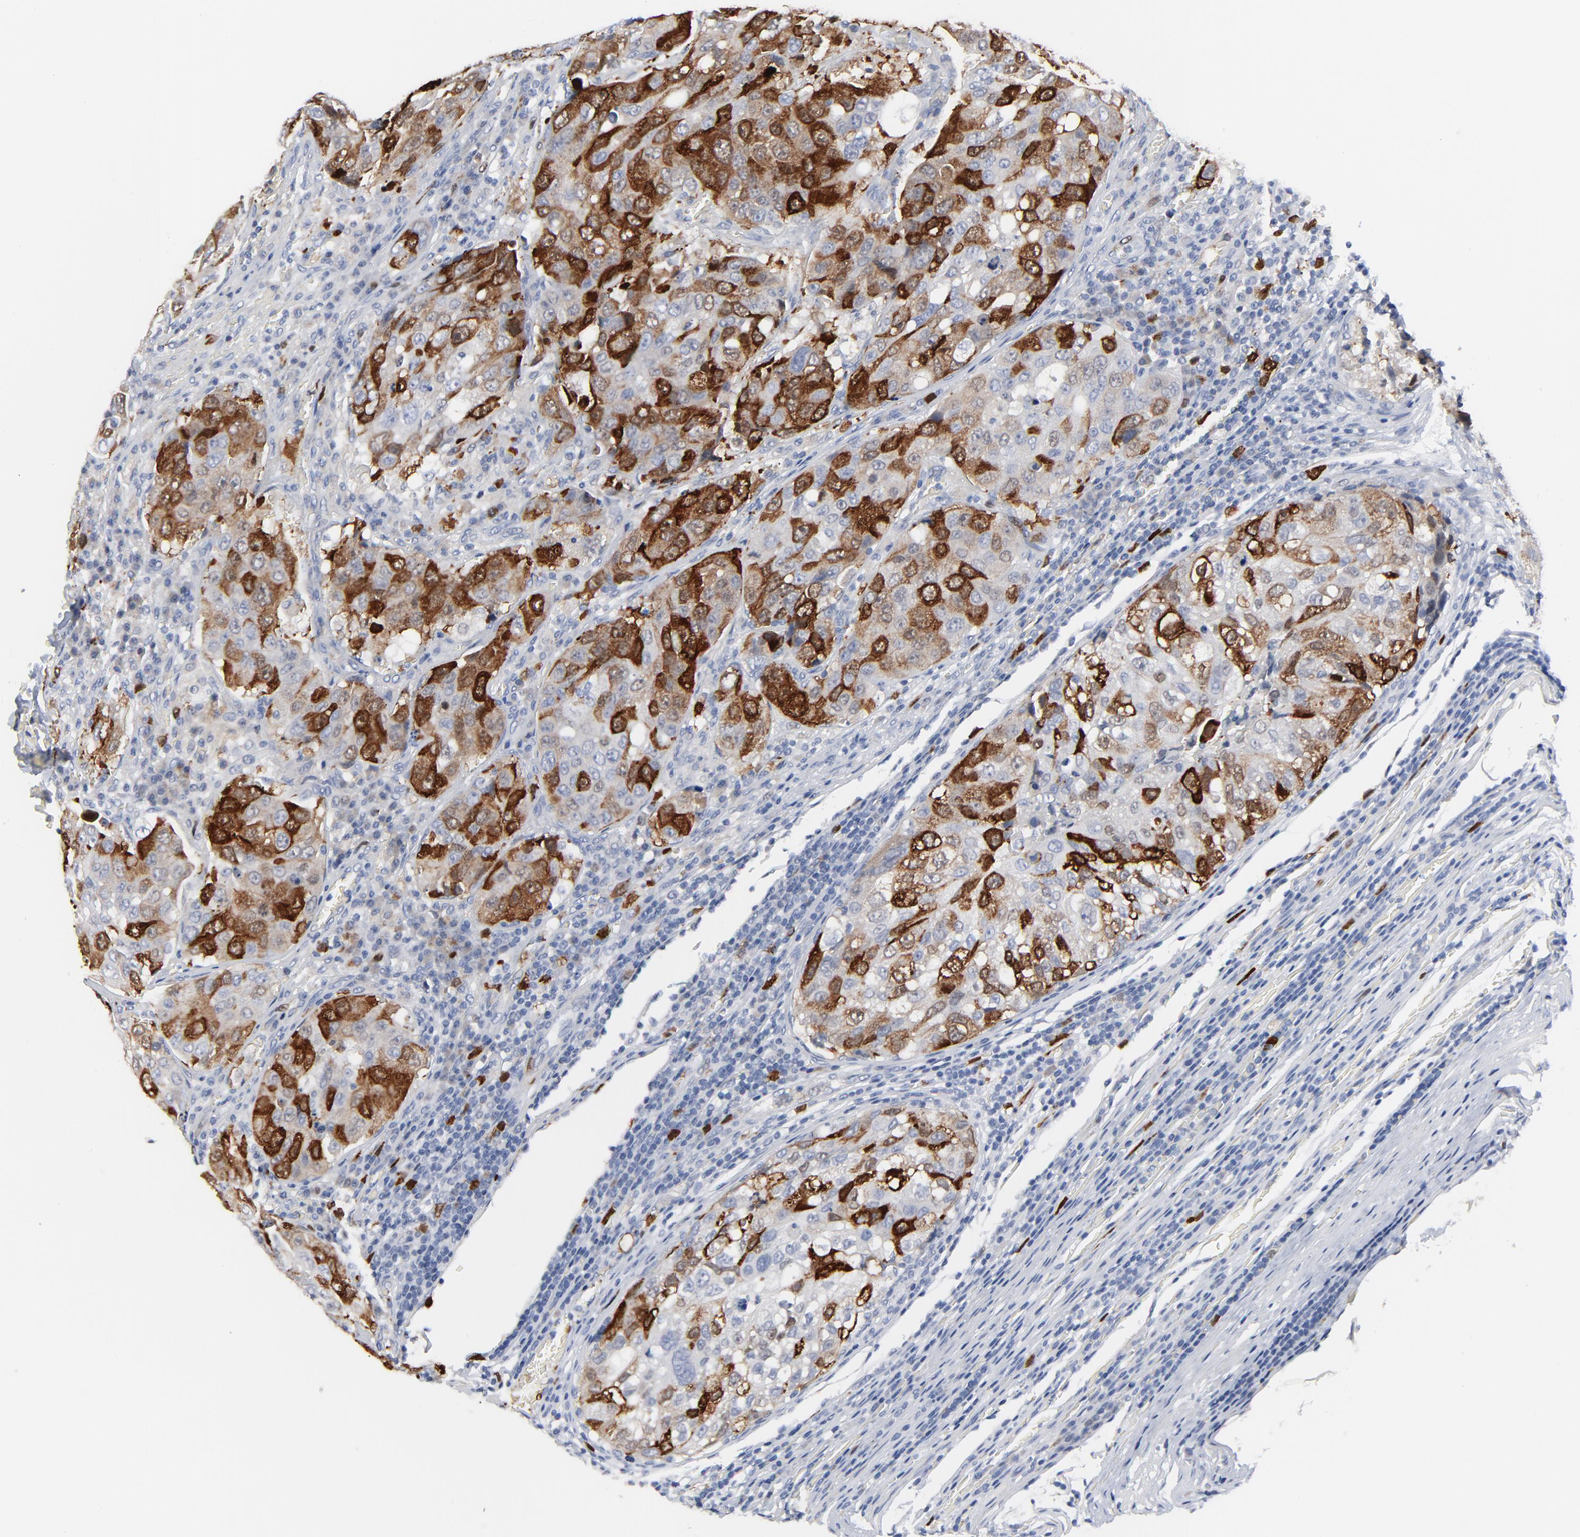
{"staining": {"intensity": "strong", "quantity": "25%-75%", "location": "cytoplasmic/membranous,nuclear"}, "tissue": "urothelial cancer", "cell_type": "Tumor cells", "image_type": "cancer", "snomed": [{"axis": "morphology", "description": "Urothelial carcinoma, High grade"}, {"axis": "topography", "description": "Lymph node"}, {"axis": "topography", "description": "Urinary bladder"}], "caption": "Protein staining by immunohistochemistry exhibits strong cytoplasmic/membranous and nuclear positivity in approximately 25%-75% of tumor cells in urothelial carcinoma (high-grade).", "gene": "CDK1", "patient": {"sex": "male", "age": 51}}